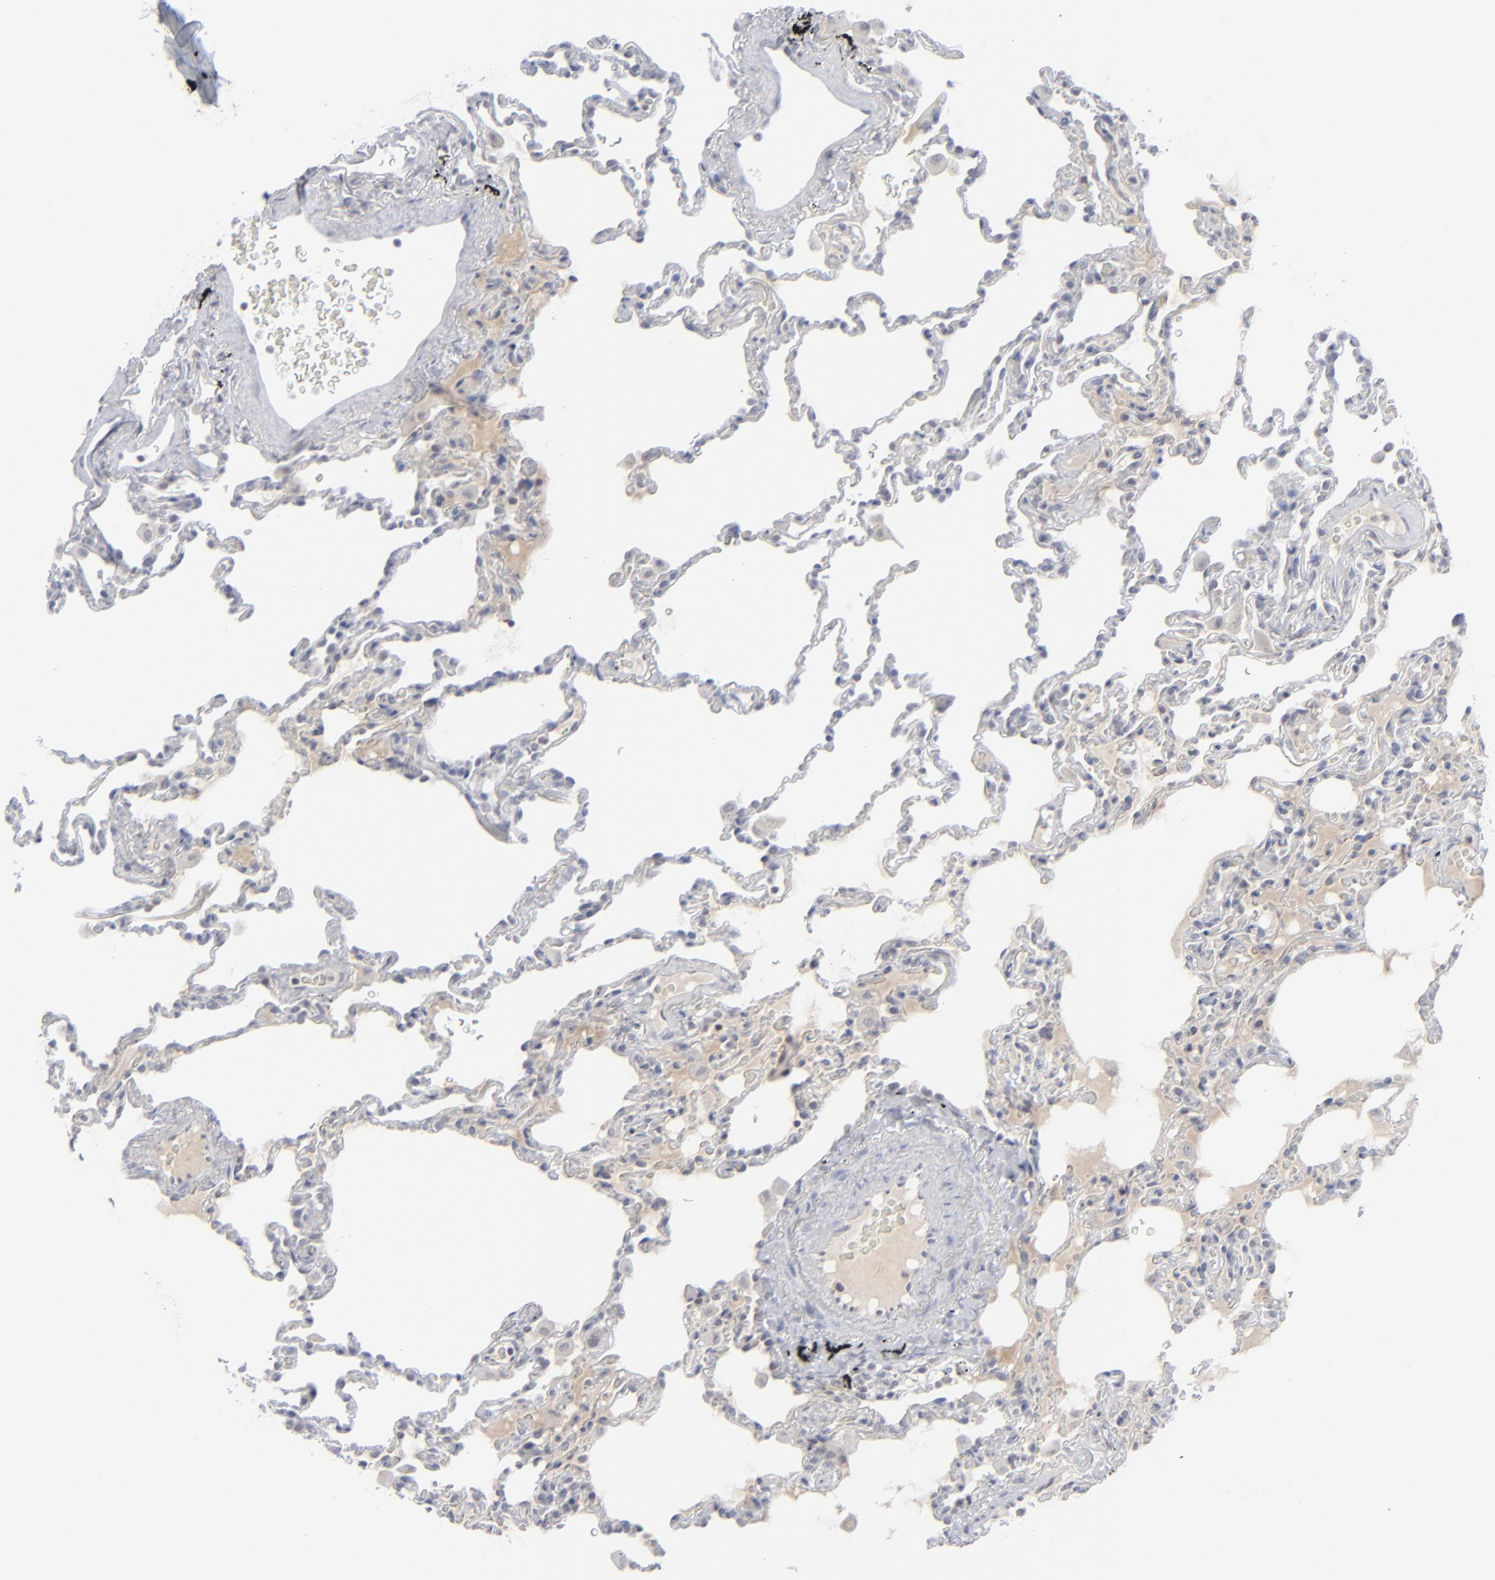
{"staining": {"intensity": "negative", "quantity": "none", "location": "none"}, "tissue": "lung", "cell_type": "Alveolar cells", "image_type": "normal", "snomed": [{"axis": "morphology", "description": "Normal tissue, NOS"}, {"axis": "topography", "description": "Lung"}], "caption": "This is a micrograph of immunohistochemistry staining of unremarkable lung, which shows no expression in alveolar cells. (Immunohistochemistry (ihc), brightfield microscopy, high magnification).", "gene": "NUP88", "patient": {"sex": "male", "age": 59}}